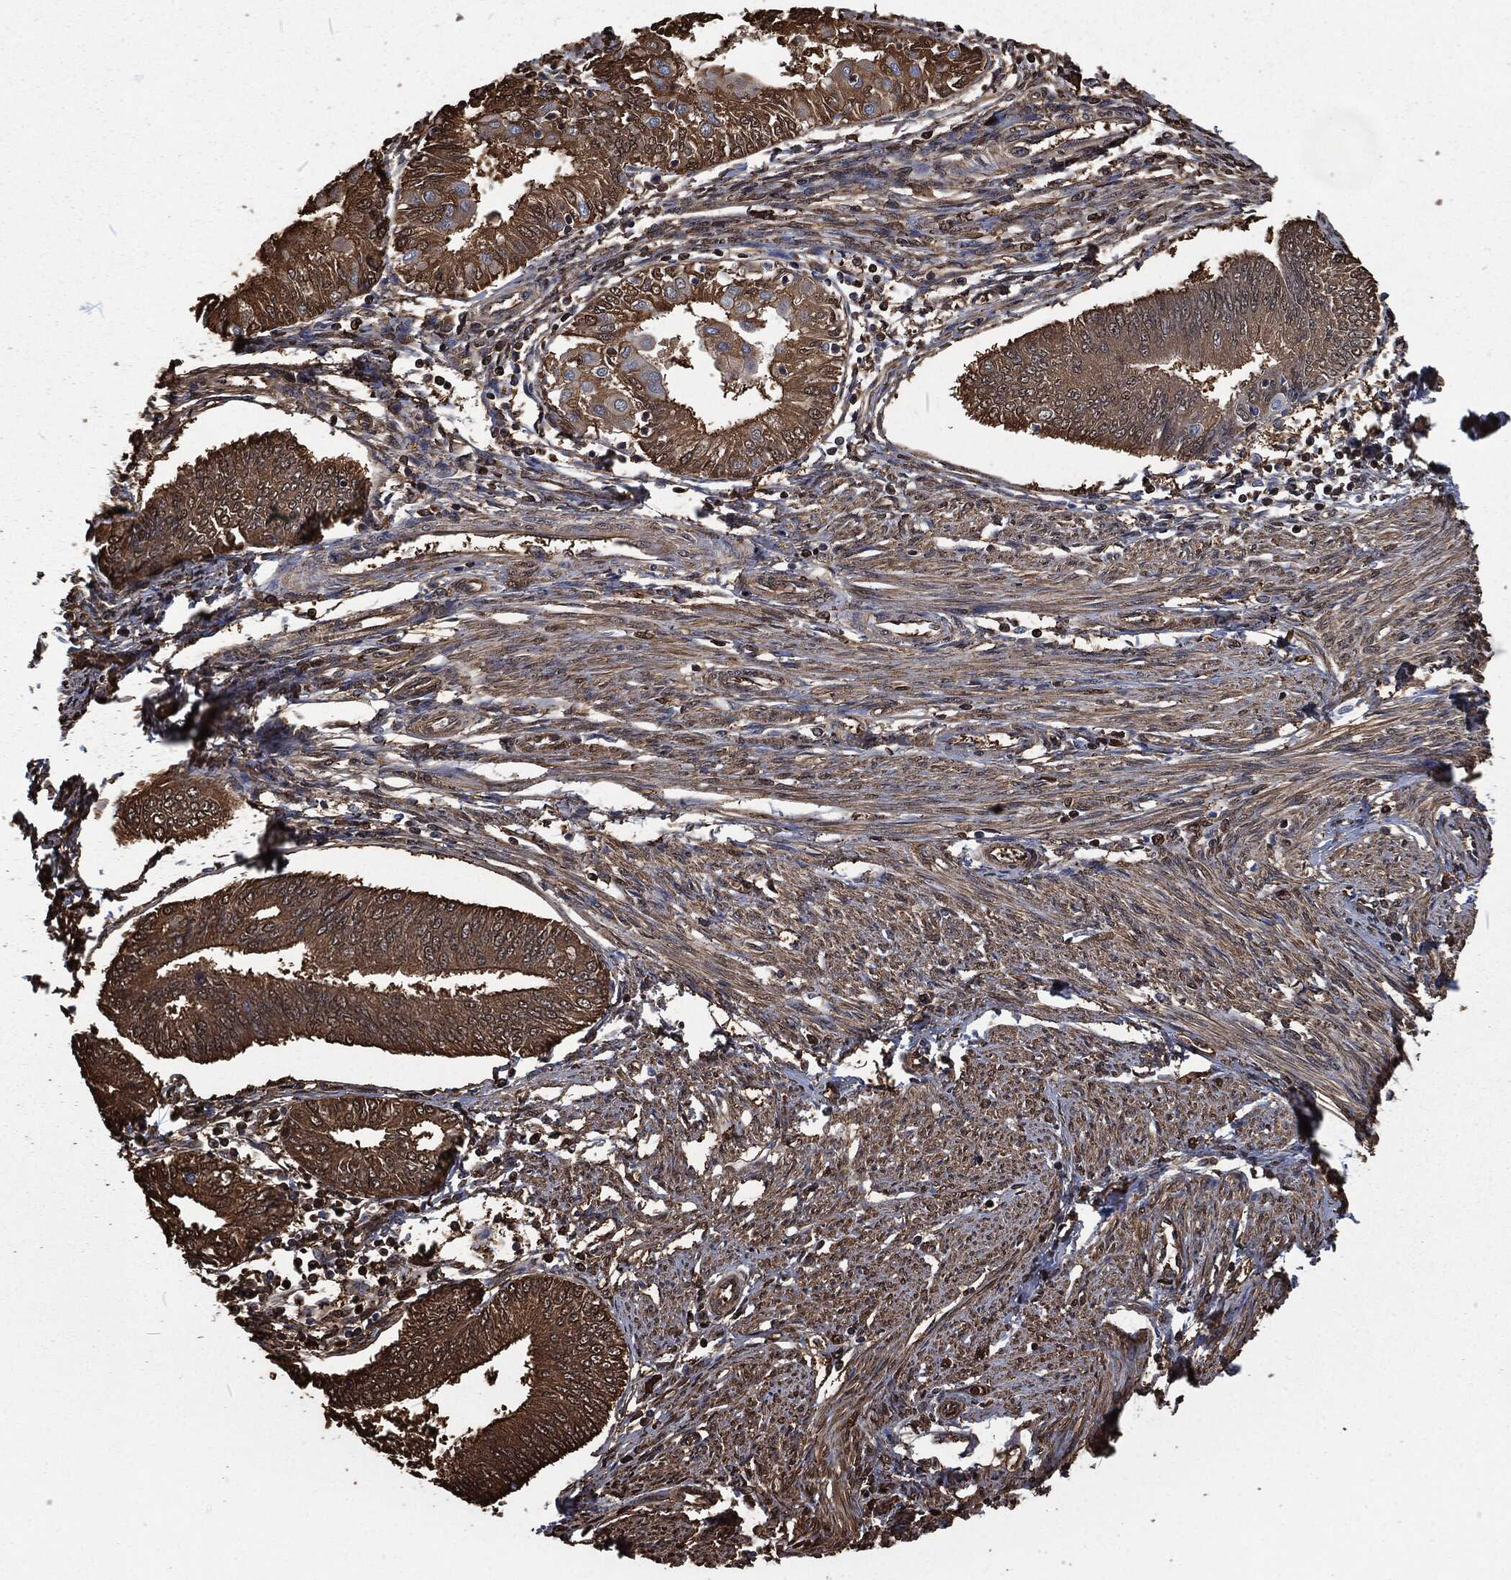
{"staining": {"intensity": "moderate", "quantity": ">75%", "location": "cytoplasmic/membranous"}, "tissue": "endometrial cancer", "cell_type": "Tumor cells", "image_type": "cancer", "snomed": [{"axis": "morphology", "description": "Adenocarcinoma, NOS"}, {"axis": "topography", "description": "Endometrium"}], "caption": "A histopathology image of human adenocarcinoma (endometrial) stained for a protein demonstrates moderate cytoplasmic/membranous brown staining in tumor cells.", "gene": "PRDX4", "patient": {"sex": "female", "age": 68}}